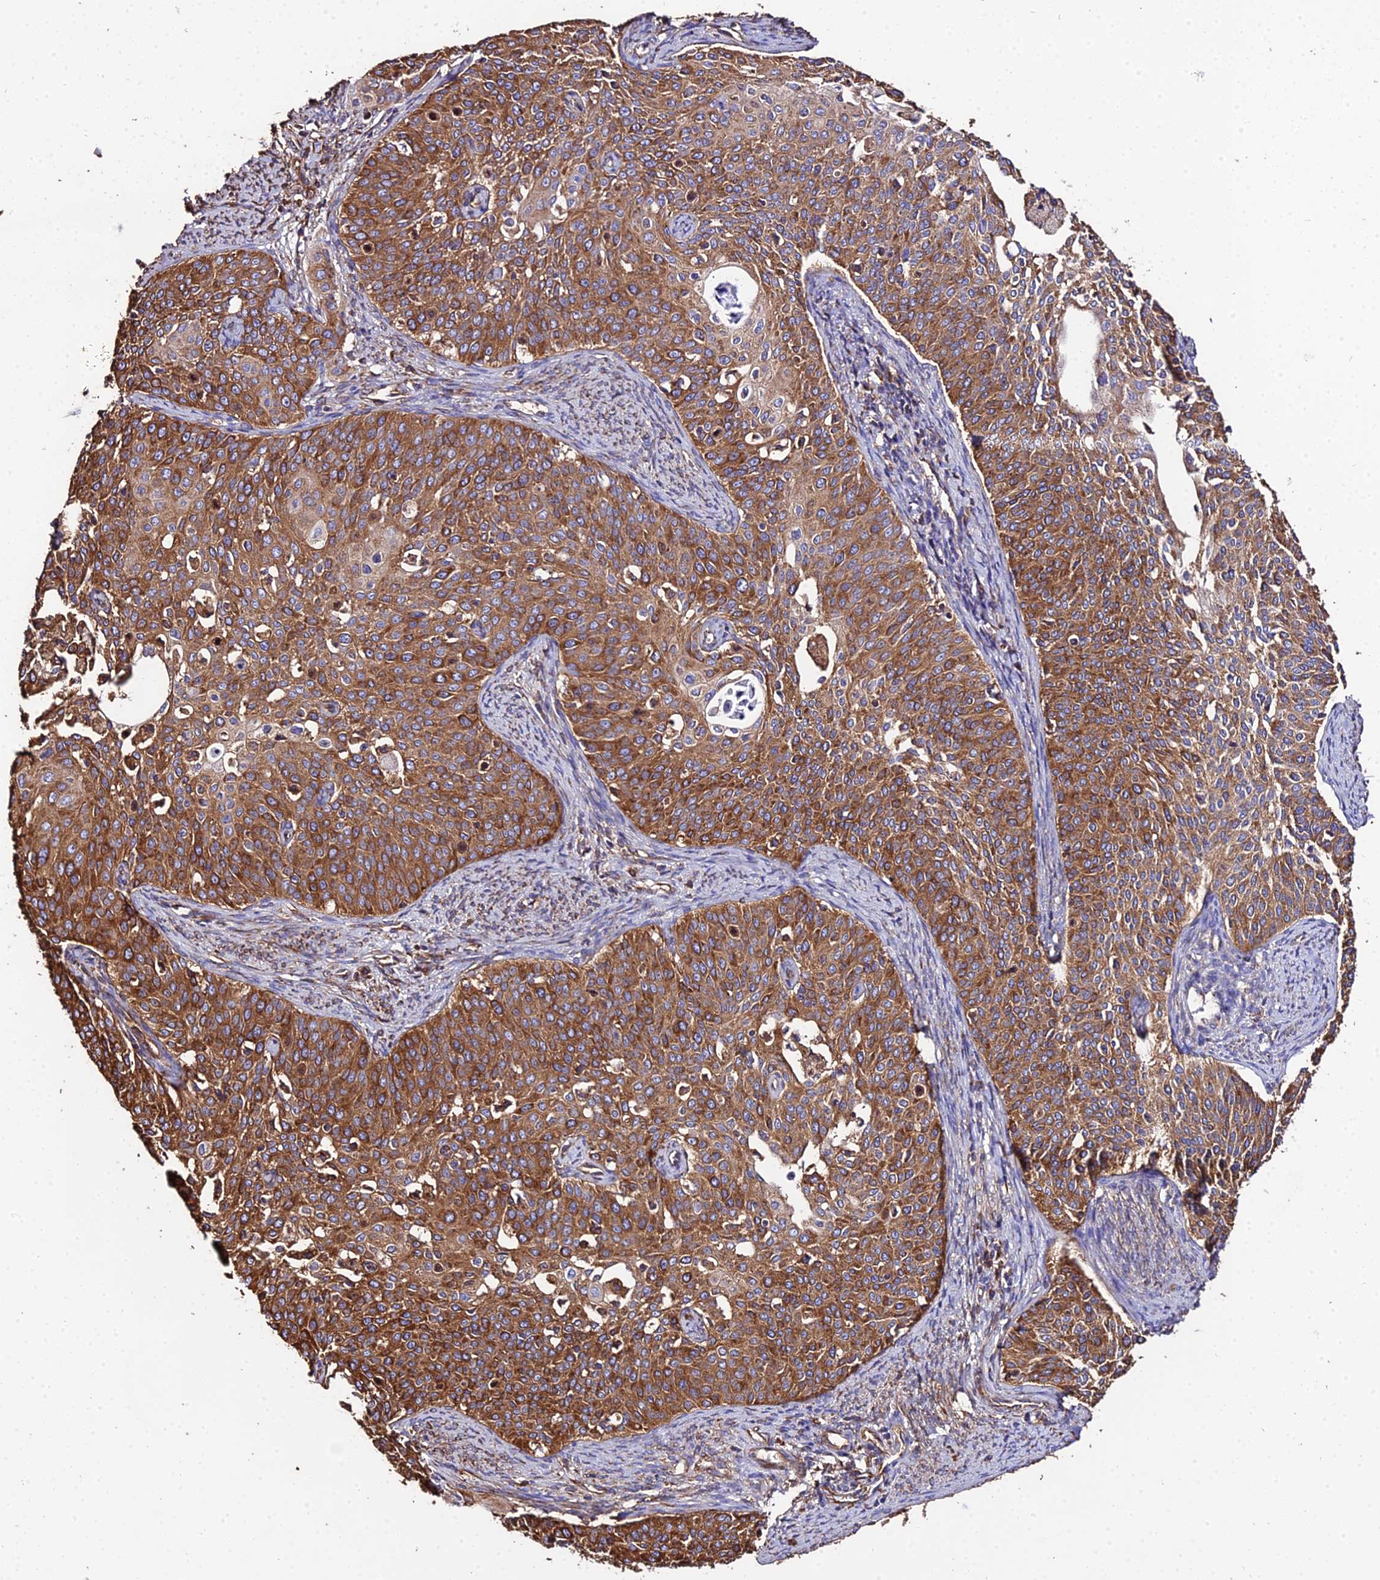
{"staining": {"intensity": "strong", "quantity": ">75%", "location": "cytoplasmic/membranous"}, "tissue": "cervical cancer", "cell_type": "Tumor cells", "image_type": "cancer", "snomed": [{"axis": "morphology", "description": "Squamous cell carcinoma, NOS"}, {"axis": "topography", "description": "Cervix"}], "caption": "Human cervical cancer (squamous cell carcinoma) stained with a brown dye exhibits strong cytoplasmic/membranous positive staining in about >75% of tumor cells.", "gene": "TUBA3D", "patient": {"sex": "female", "age": 44}}